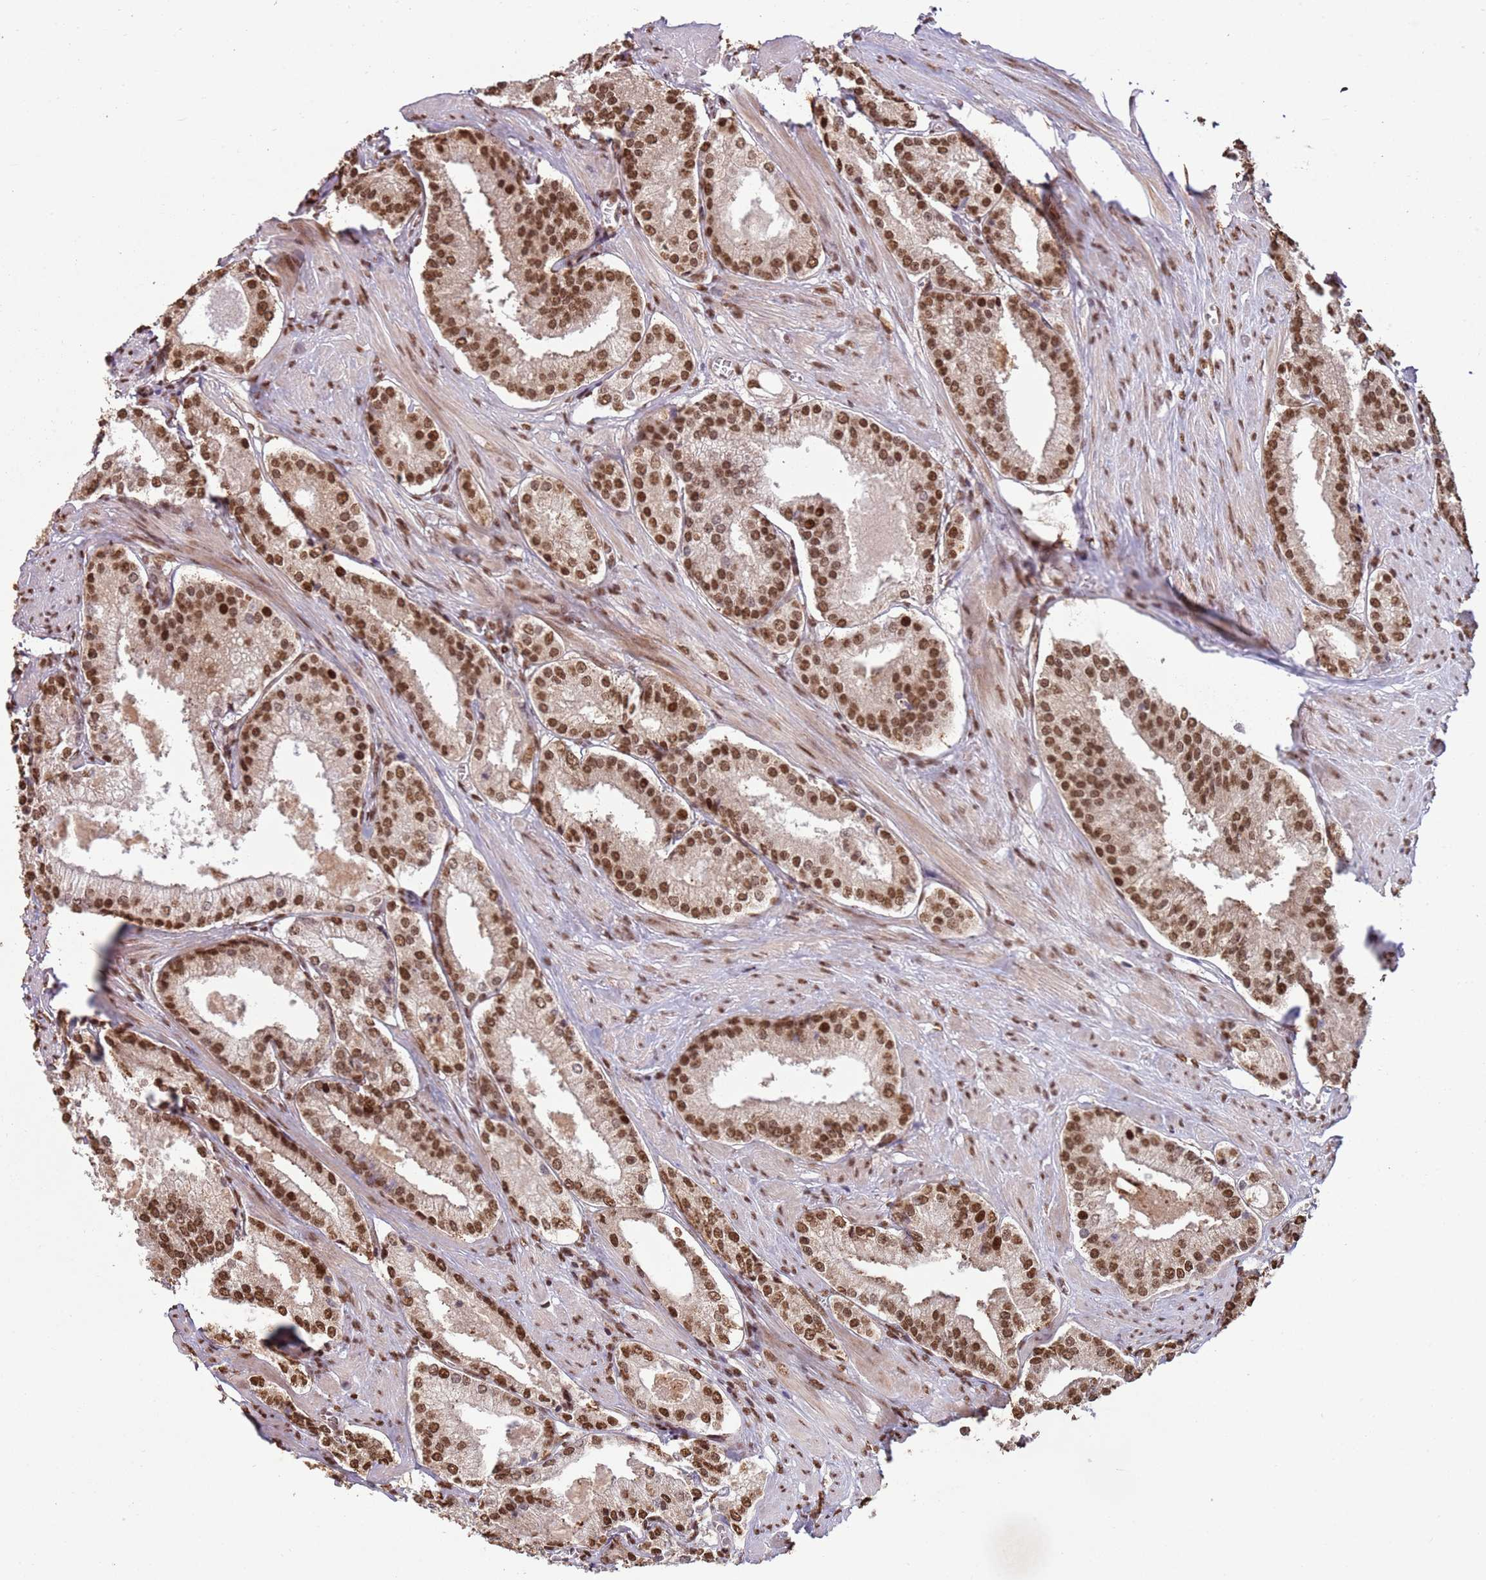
{"staining": {"intensity": "moderate", "quantity": ">75%", "location": "nuclear"}, "tissue": "prostate cancer", "cell_type": "Tumor cells", "image_type": "cancer", "snomed": [{"axis": "morphology", "description": "Adenocarcinoma, Low grade"}, {"axis": "topography", "description": "Prostate"}], "caption": "Immunohistochemical staining of human prostate cancer shows medium levels of moderate nuclear protein expression in about >75% of tumor cells. The protein of interest is shown in brown color, while the nuclei are stained blue.", "gene": "ZBTB12", "patient": {"sex": "male", "age": 54}}